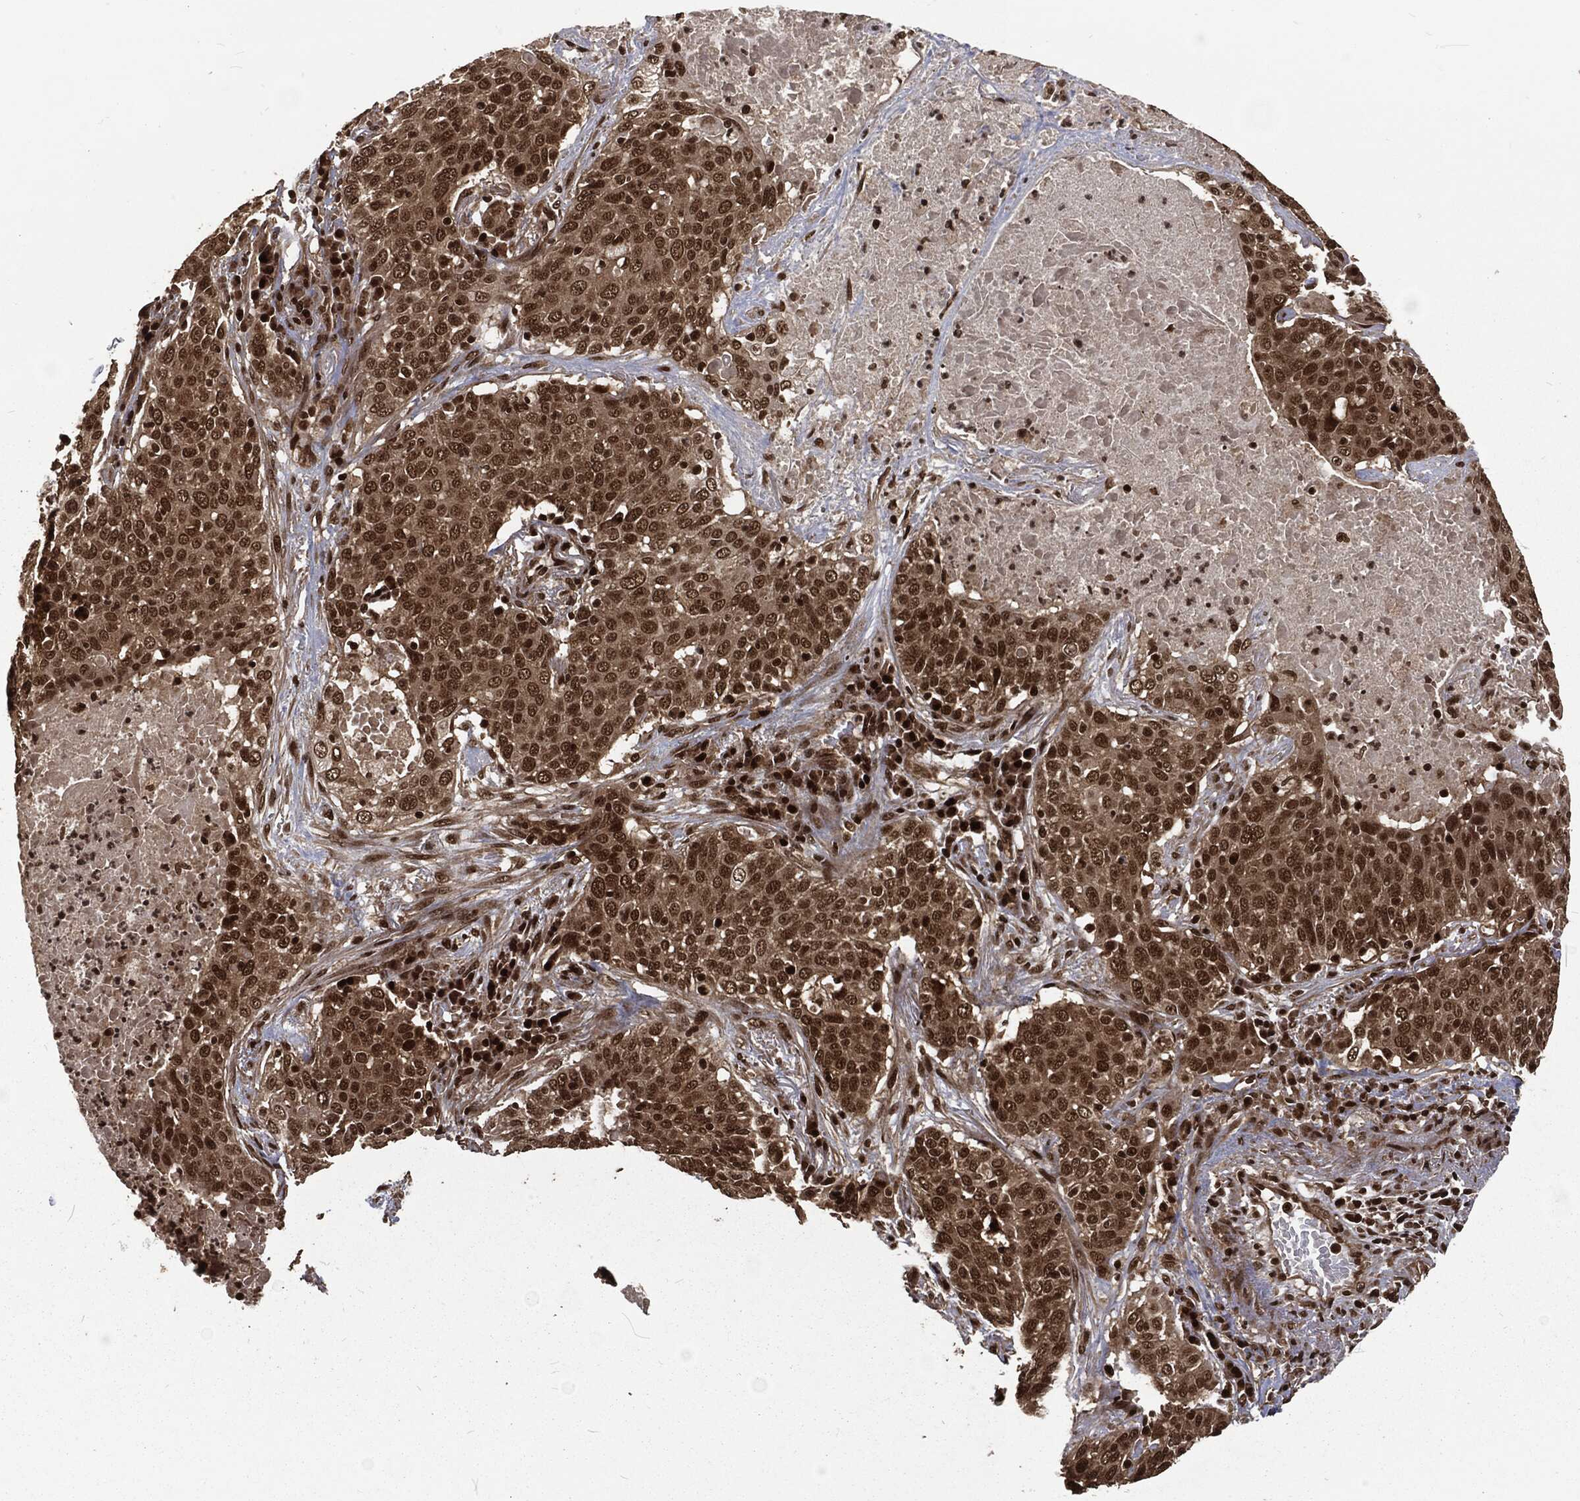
{"staining": {"intensity": "strong", "quantity": ">75%", "location": "cytoplasmic/membranous,nuclear"}, "tissue": "lung cancer", "cell_type": "Tumor cells", "image_type": "cancer", "snomed": [{"axis": "morphology", "description": "Squamous cell carcinoma, NOS"}, {"axis": "topography", "description": "Lung"}], "caption": "Lung cancer (squamous cell carcinoma) tissue demonstrates strong cytoplasmic/membranous and nuclear positivity in about >75% of tumor cells", "gene": "NGRN", "patient": {"sex": "male", "age": 82}}